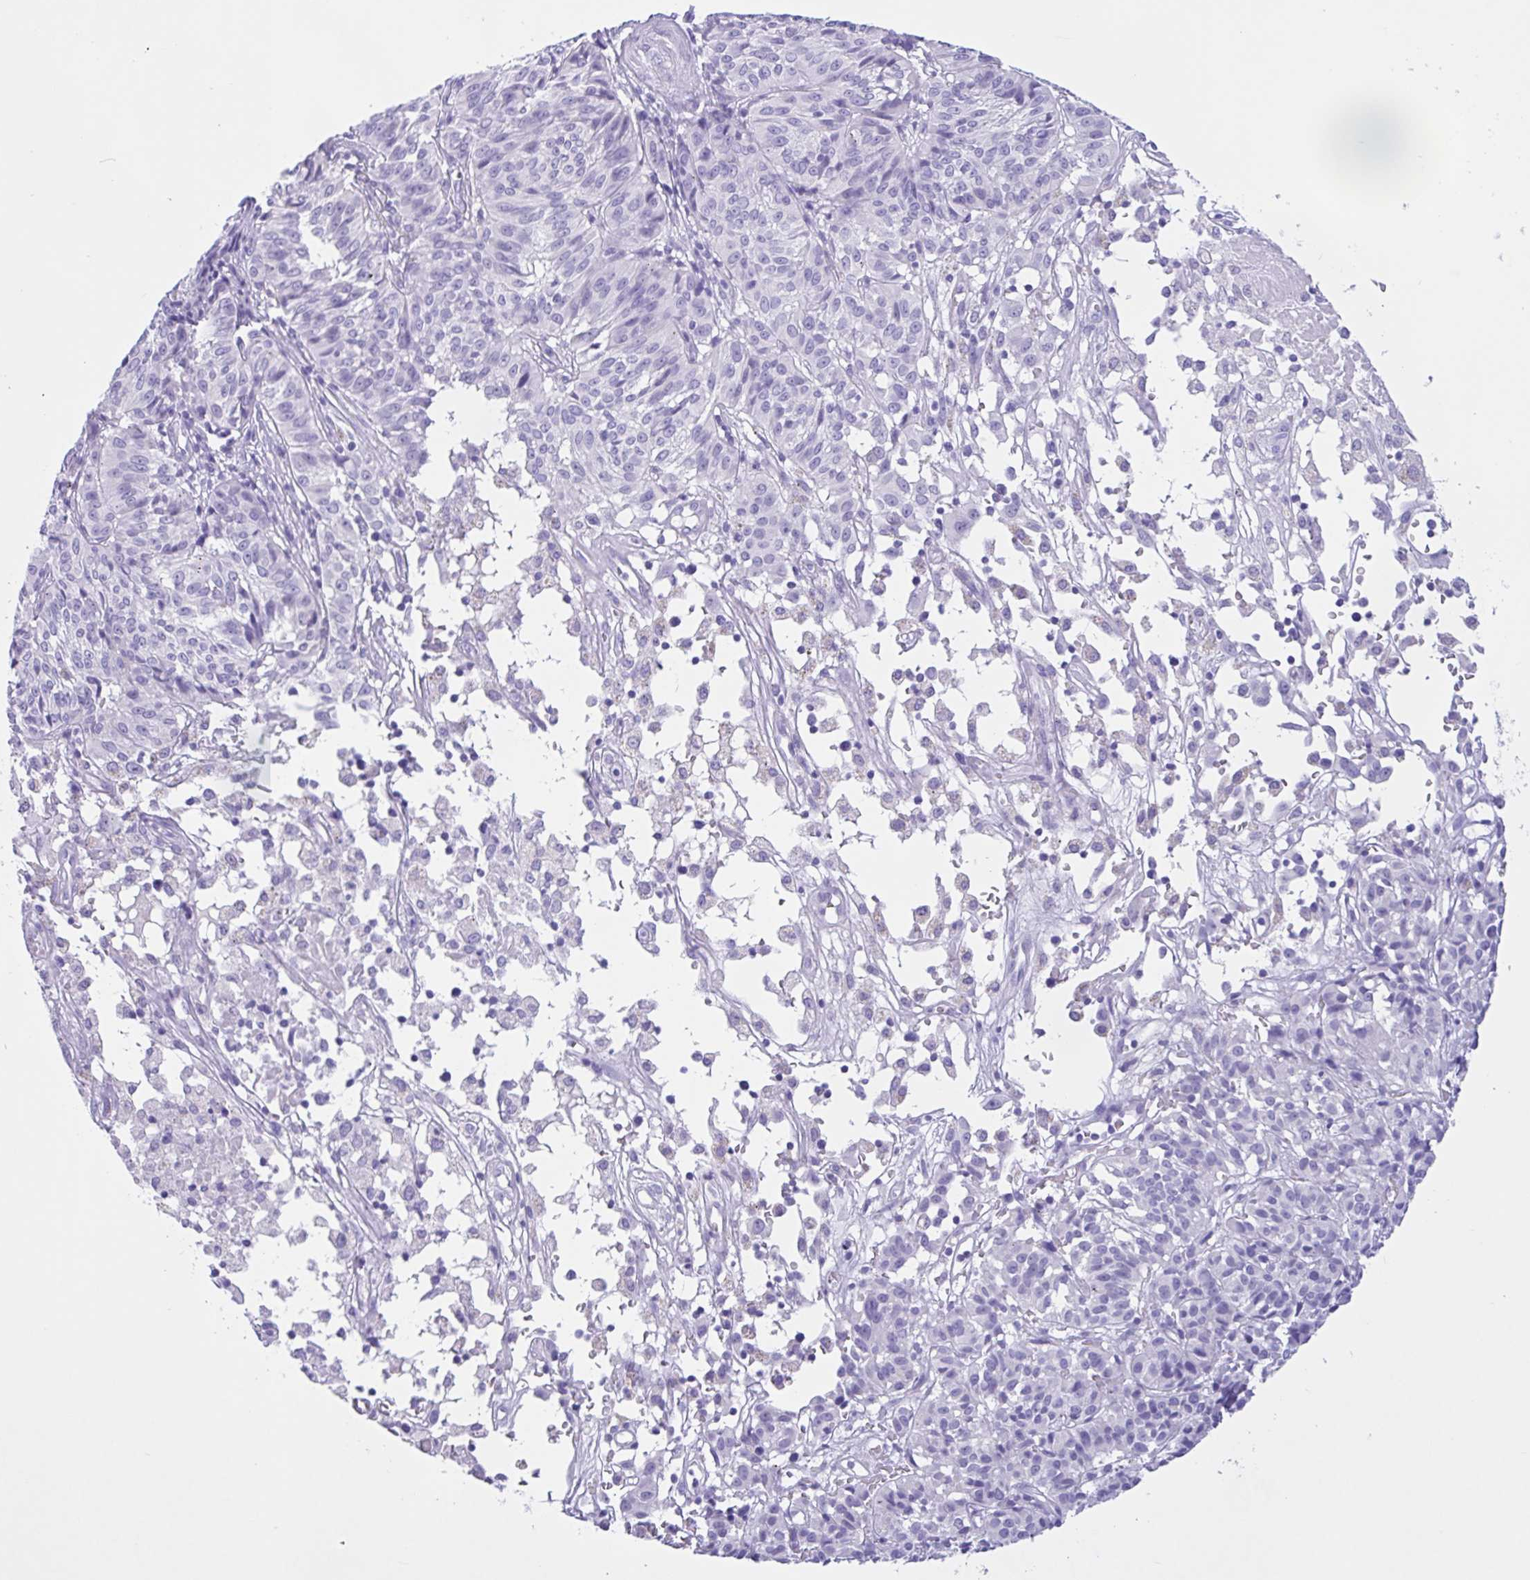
{"staining": {"intensity": "negative", "quantity": "none", "location": "none"}, "tissue": "melanoma", "cell_type": "Tumor cells", "image_type": "cancer", "snomed": [{"axis": "morphology", "description": "Malignant melanoma, NOS"}, {"axis": "topography", "description": "Skin"}], "caption": "A histopathology image of melanoma stained for a protein shows no brown staining in tumor cells.", "gene": "ZNF319", "patient": {"sex": "female", "age": 72}}